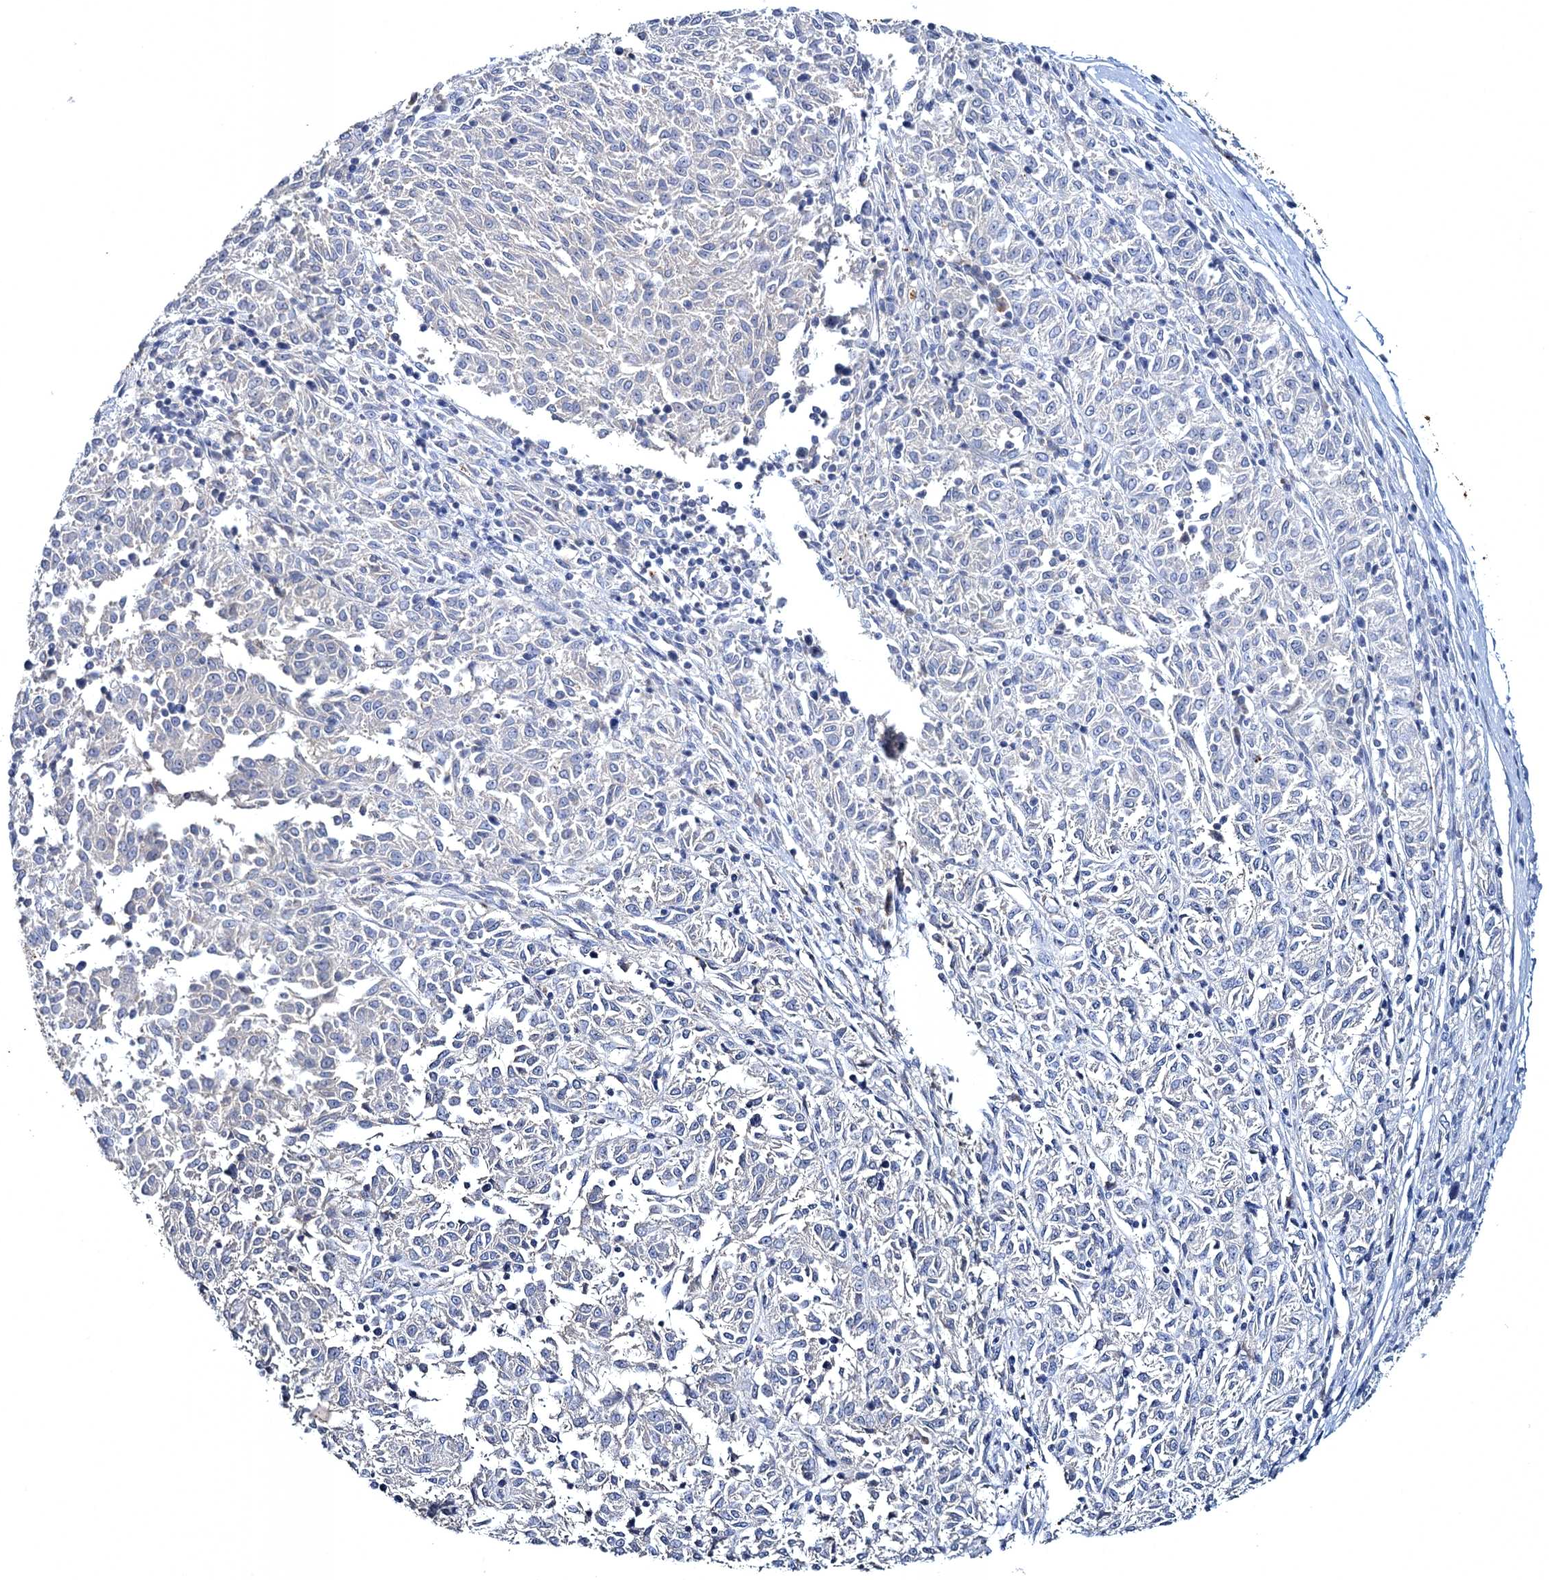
{"staining": {"intensity": "negative", "quantity": "none", "location": "none"}, "tissue": "melanoma", "cell_type": "Tumor cells", "image_type": "cancer", "snomed": [{"axis": "morphology", "description": "Malignant melanoma, NOS"}, {"axis": "topography", "description": "Skin"}], "caption": "There is no significant positivity in tumor cells of melanoma. (DAB (3,3'-diaminobenzidine) IHC visualized using brightfield microscopy, high magnification).", "gene": "ATP9A", "patient": {"sex": "female", "age": 72}}